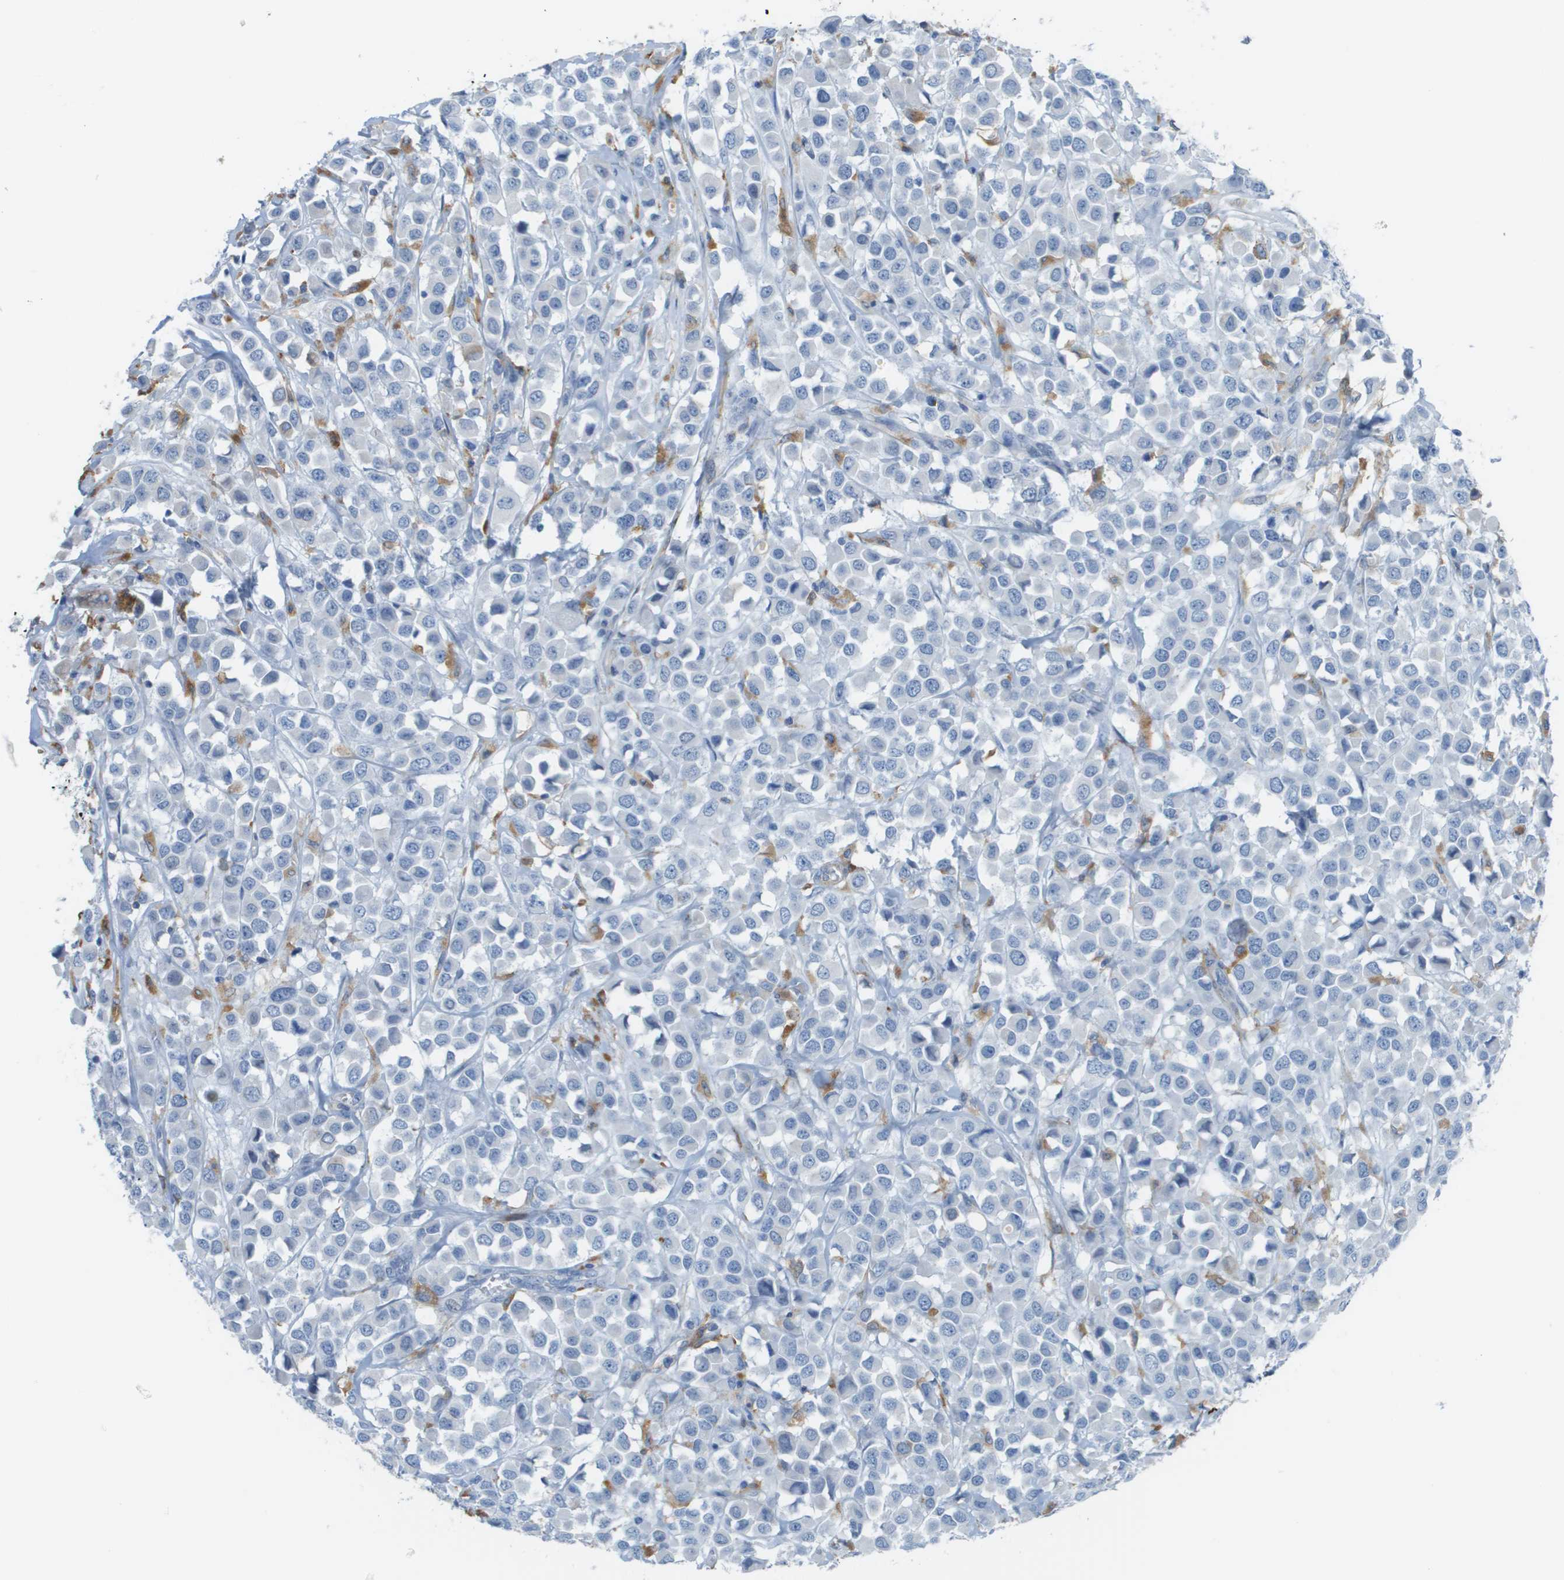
{"staining": {"intensity": "negative", "quantity": "none", "location": "none"}, "tissue": "breast cancer", "cell_type": "Tumor cells", "image_type": "cancer", "snomed": [{"axis": "morphology", "description": "Duct carcinoma"}, {"axis": "topography", "description": "Breast"}], "caption": "Immunohistochemical staining of breast cancer shows no significant staining in tumor cells.", "gene": "ZBTB43", "patient": {"sex": "female", "age": 61}}